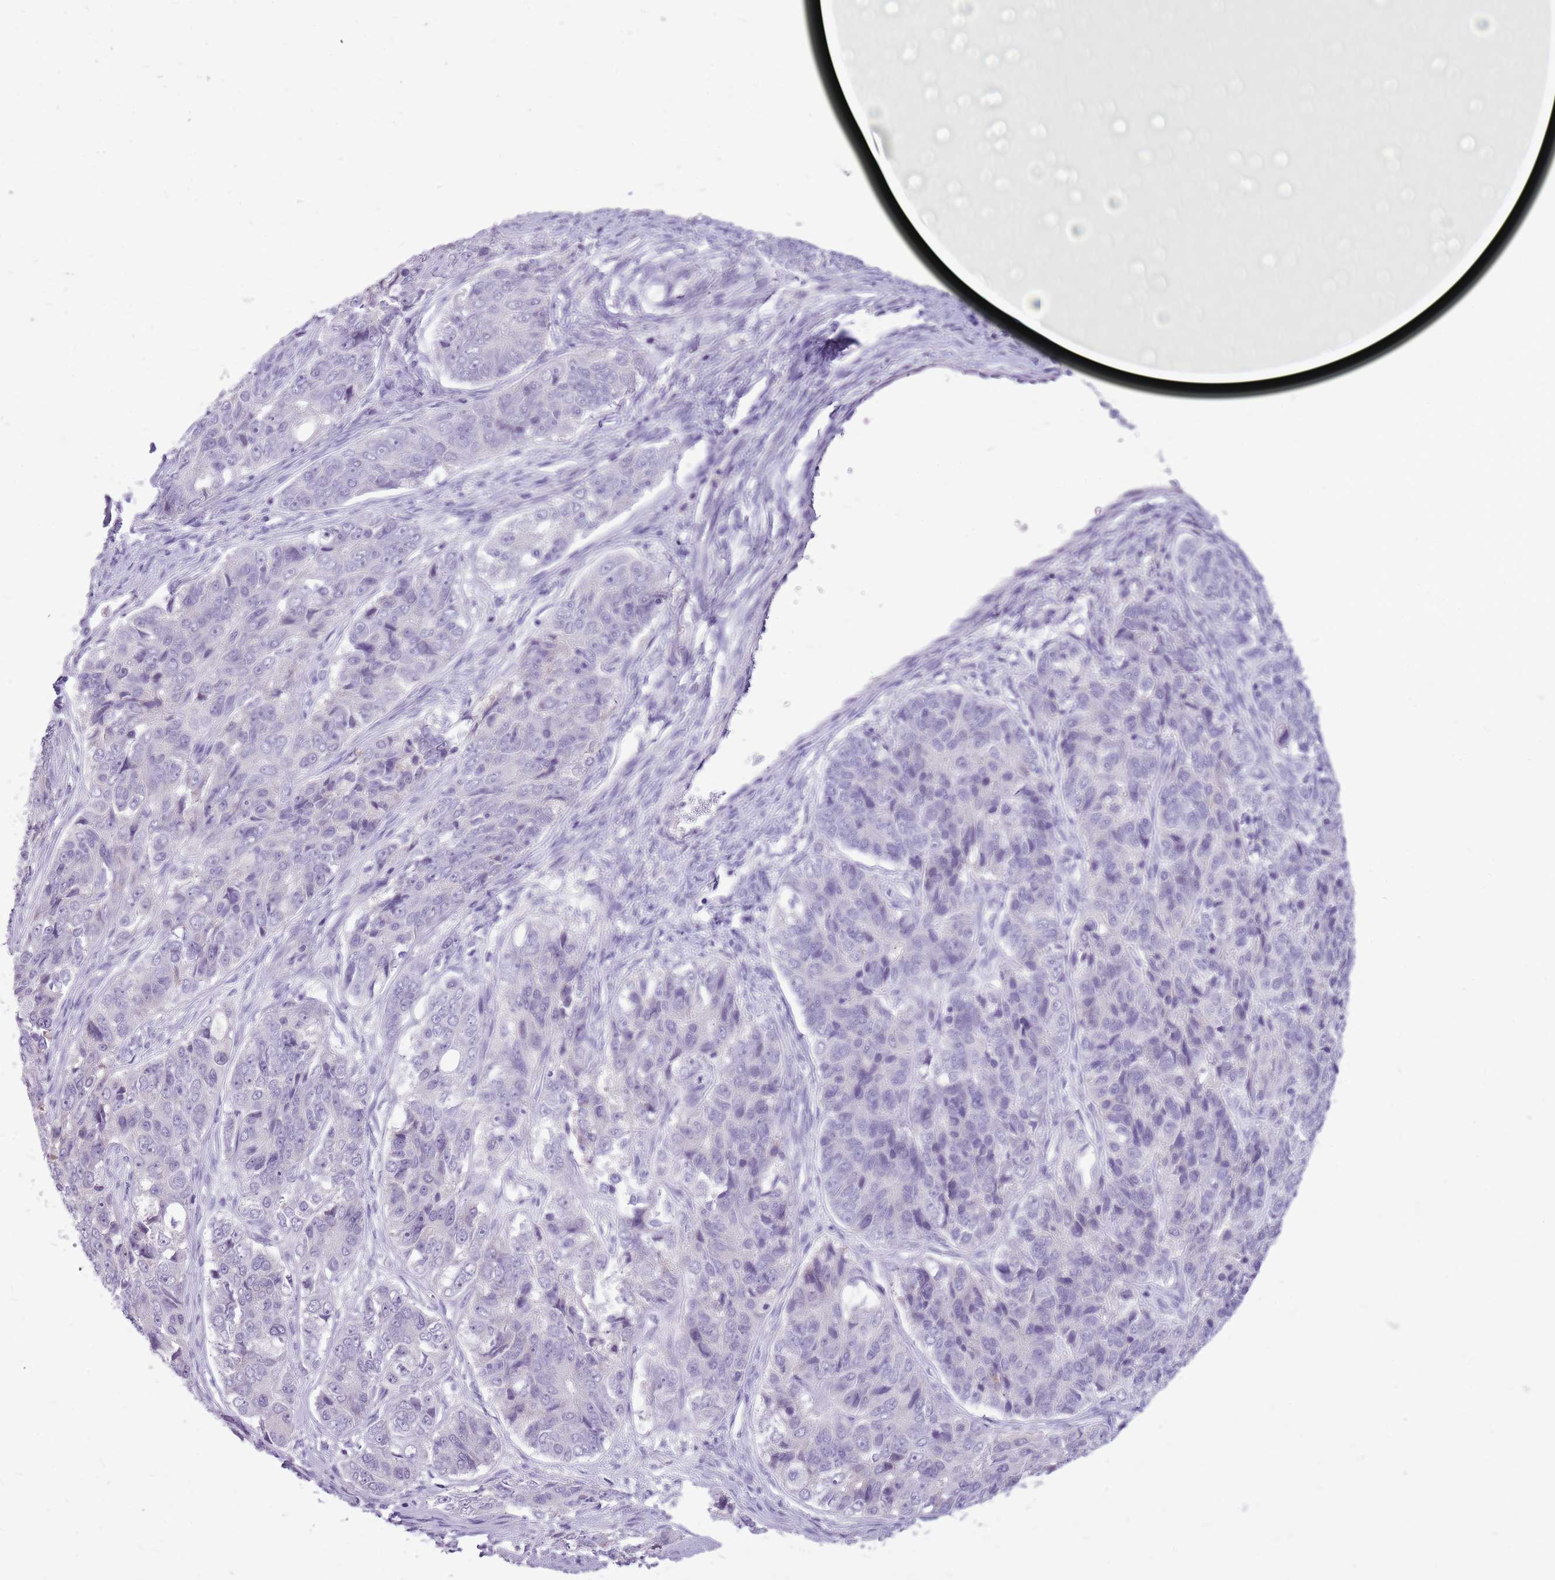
{"staining": {"intensity": "negative", "quantity": "none", "location": "none"}, "tissue": "ovarian cancer", "cell_type": "Tumor cells", "image_type": "cancer", "snomed": [{"axis": "morphology", "description": "Carcinoma, endometroid"}, {"axis": "topography", "description": "Ovary"}], "caption": "The micrograph shows no staining of tumor cells in ovarian cancer (endometroid carcinoma).", "gene": "ZNF425", "patient": {"sex": "female", "age": 51}}